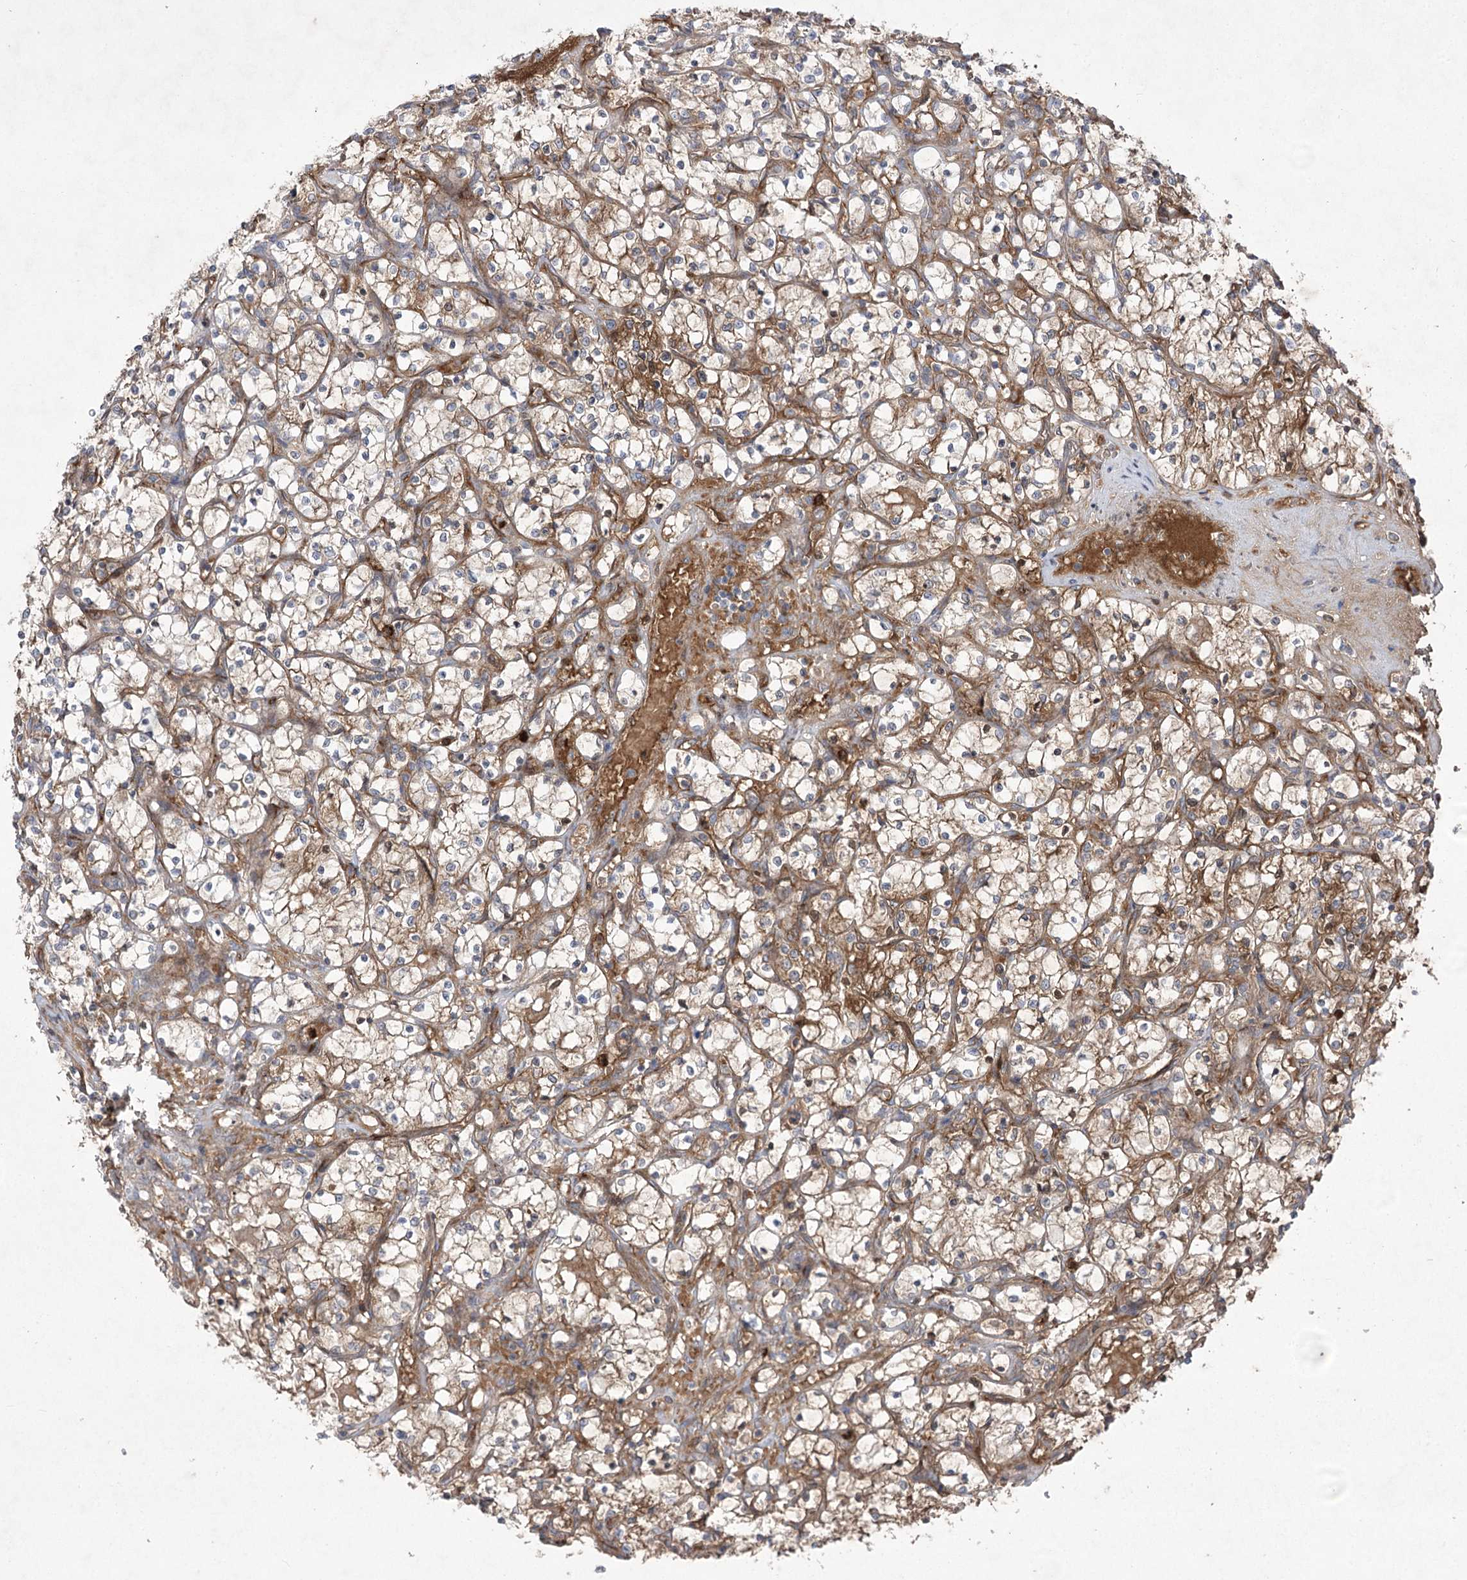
{"staining": {"intensity": "moderate", "quantity": "25%-75%", "location": "cytoplasmic/membranous"}, "tissue": "renal cancer", "cell_type": "Tumor cells", "image_type": "cancer", "snomed": [{"axis": "morphology", "description": "Adenocarcinoma, NOS"}, {"axis": "topography", "description": "Kidney"}], "caption": "Renal cancer (adenocarcinoma) stained with DAB (3,3'-diaminobenzidine) IHC reveals medium levels of moderate cytoplasmic/membranous staining in approximately 25%-75% of tumor cells. The staining was performed using DAB (3,3'-diaminobenzidine), with brown indicating positive protein expression. Nuclei are stained blue with hematoxylin.", "gene": "PLEKHA5", "patient": {"sex": "female", "age": 69}}